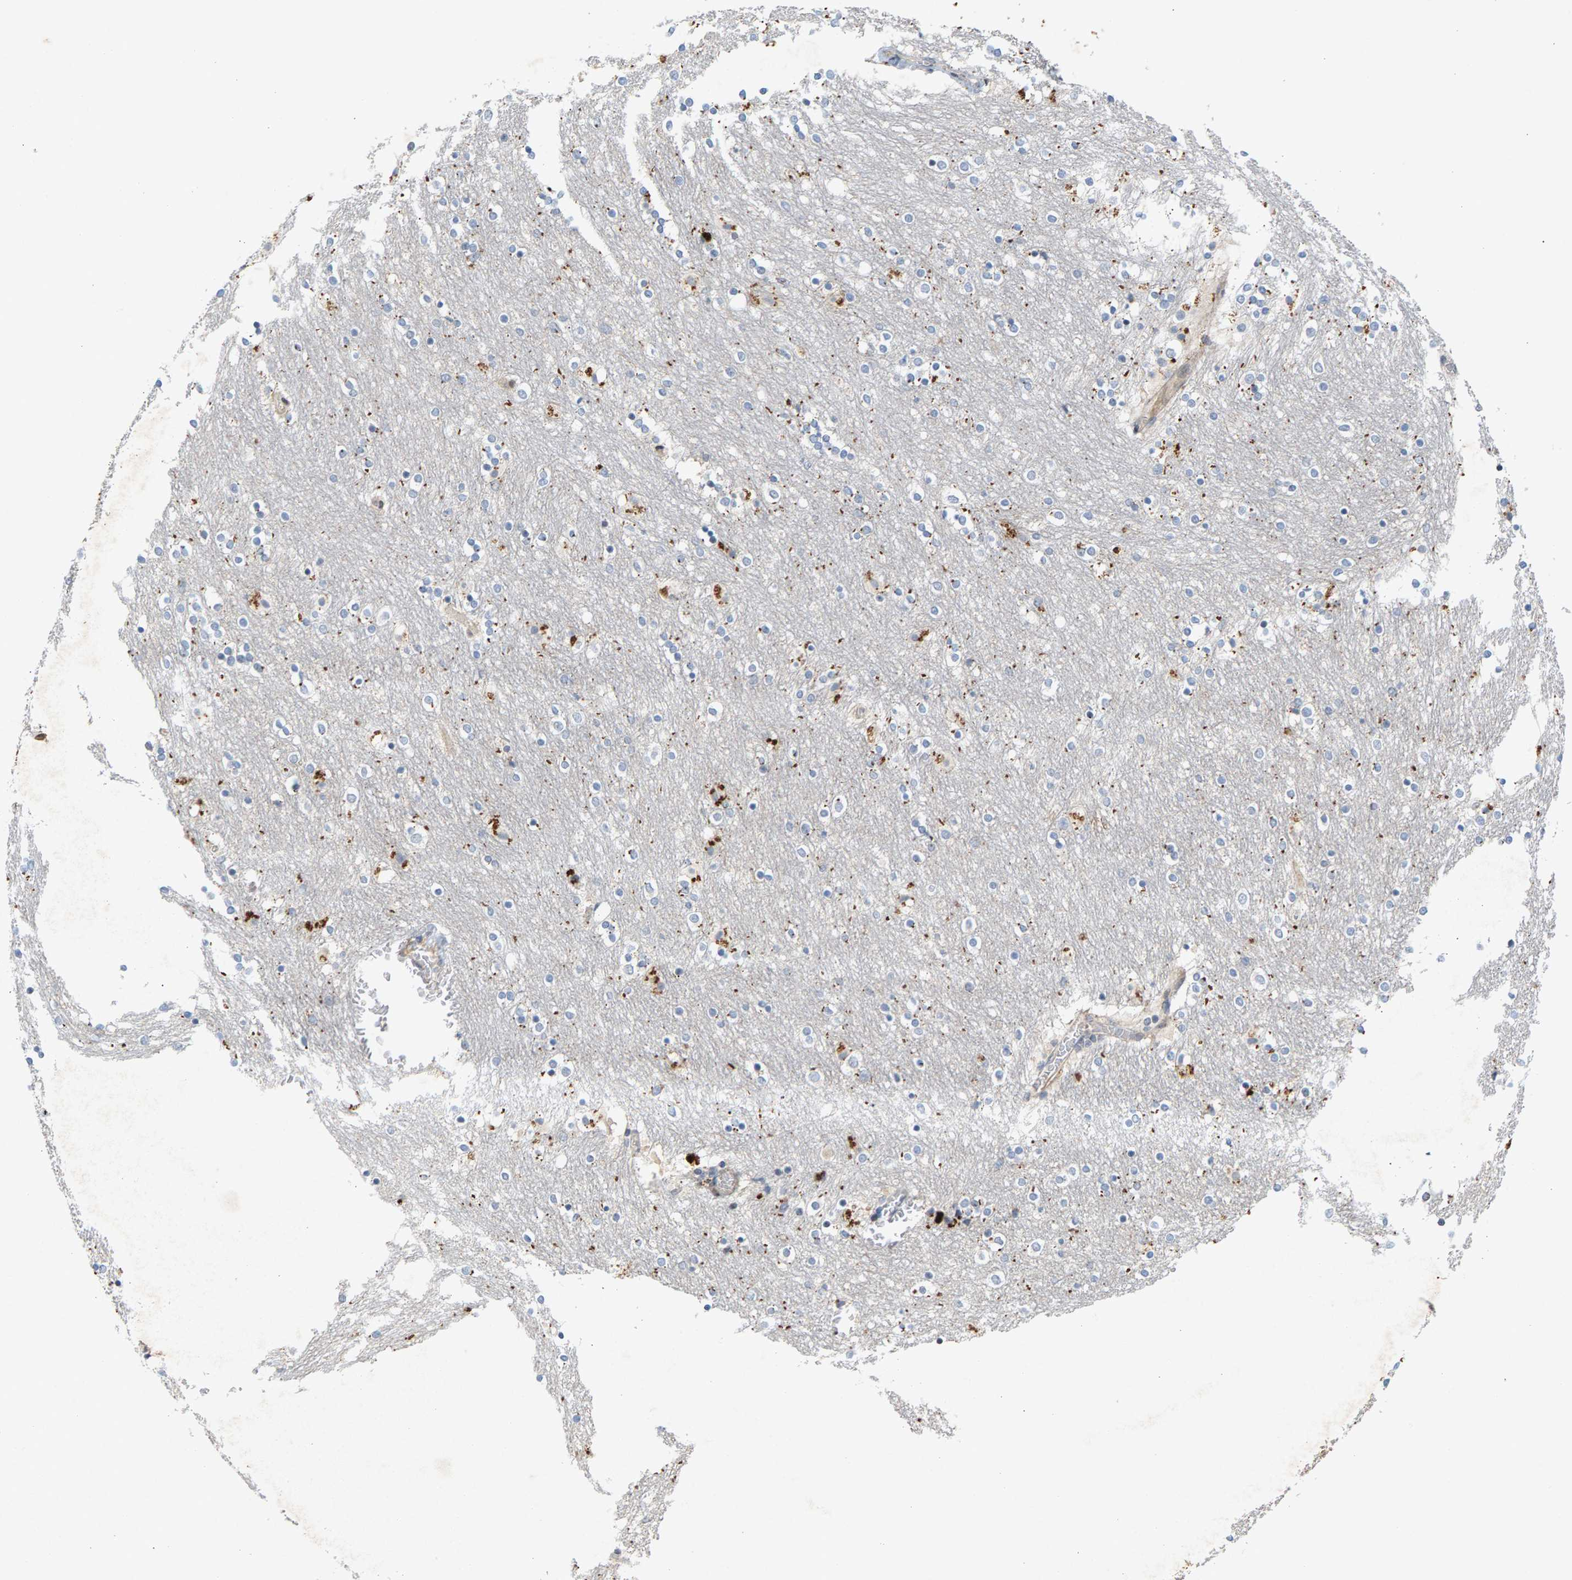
{"staining": {"intensity": "moderate", "quantity": "<25%", "location": "cytoplasmic/membranous"}, "tissue": "caudate", "cell_type": "Glial cells", "image_type": "normal", "snomed": [{"axis": "morphology", "description": "Normal tissue, NOS"}, {"axis": "topography", "description": "Lateral ventricle wall"}], "caption": "Immunohistochemistry (IHC) histopathology image of benign caudate: caudate stained using immunohistochemistry shows low levels of moderate protein expression localized specifically in the cytoplasmic/membranous of glial cells, appearing as a cytoplasmic/membranous brown color.", "gene": "ZPR1", "patient": {"sex": "female", "age": 54}}